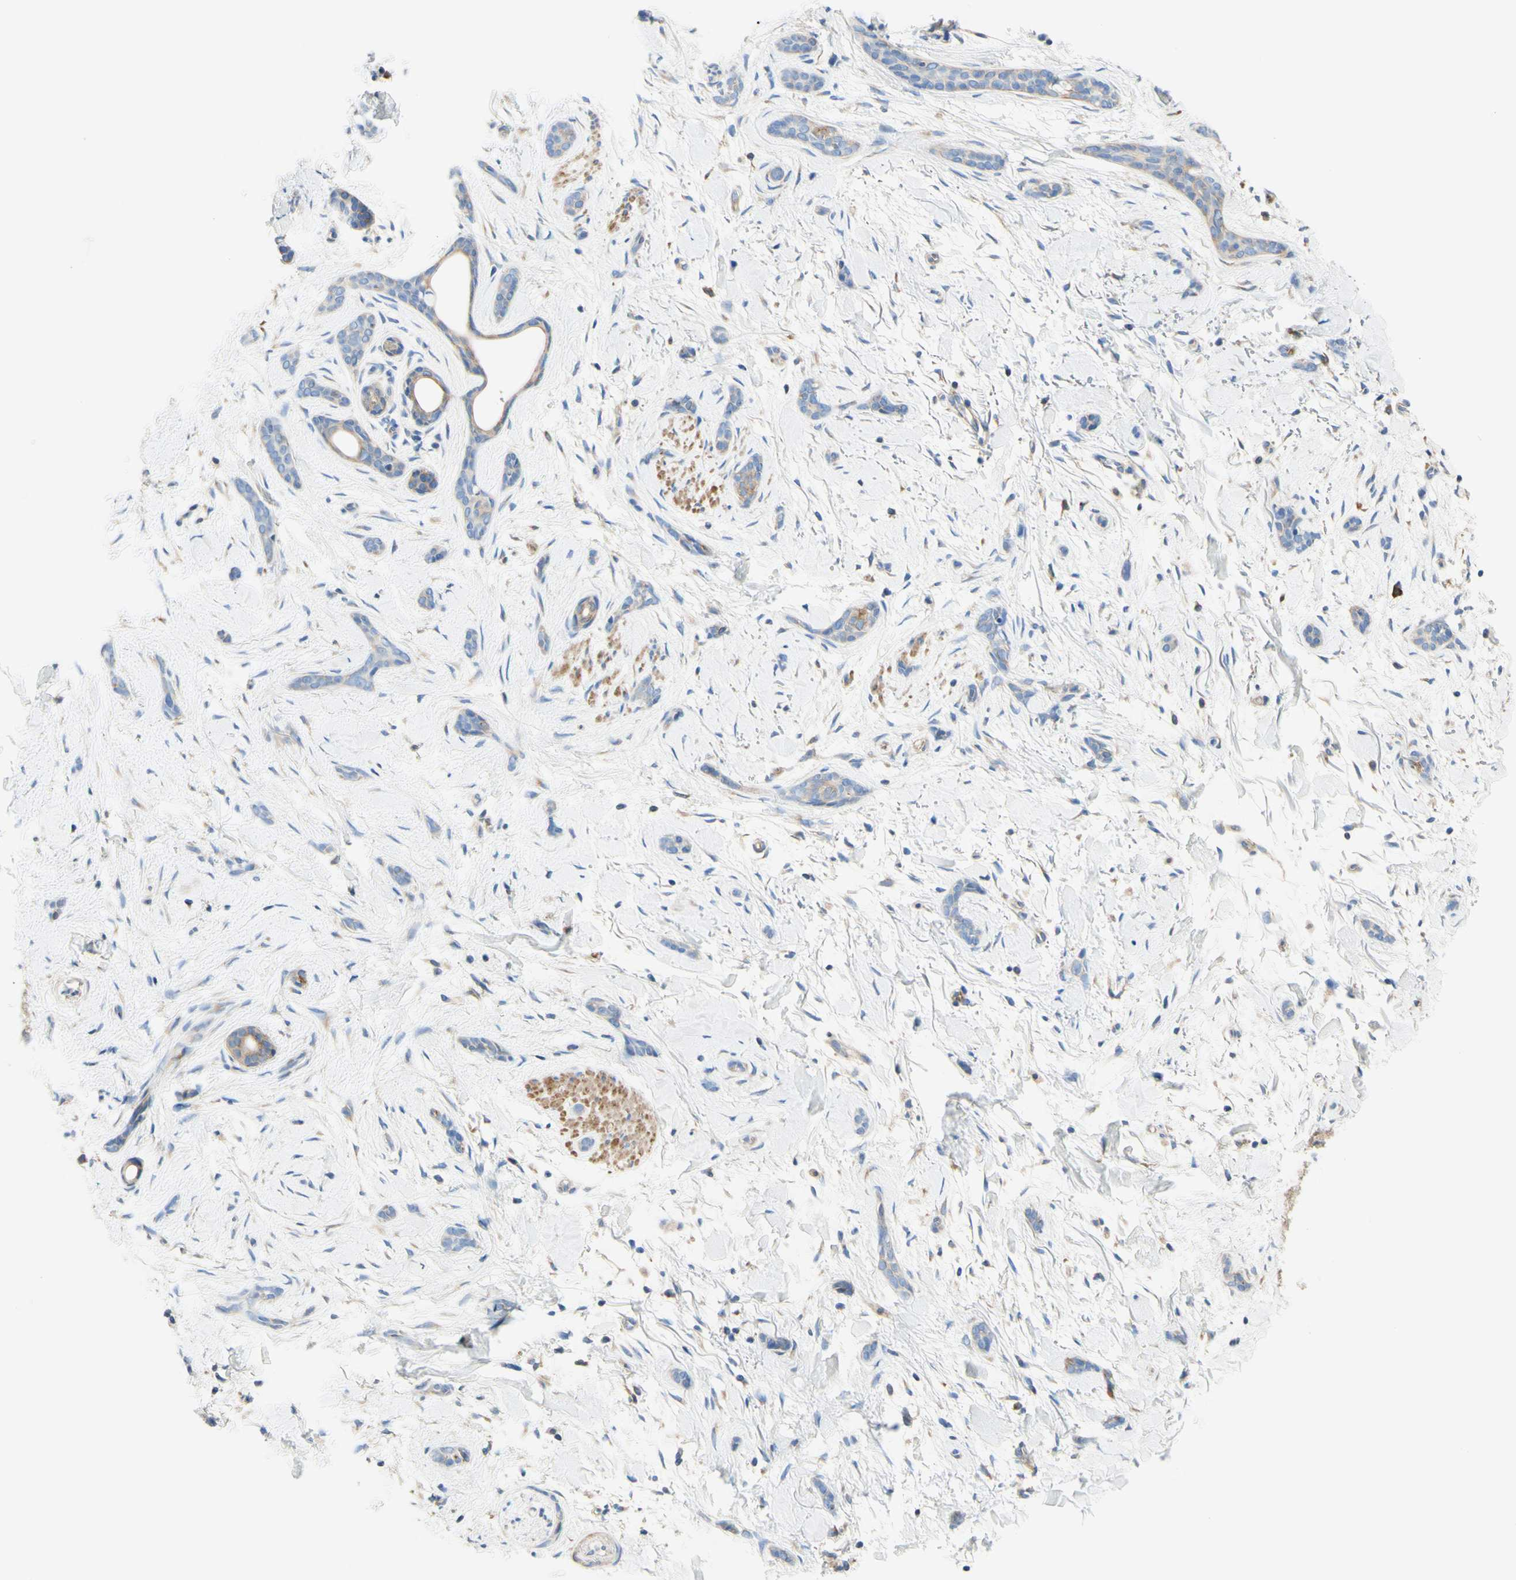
{"staining": {"intensity": "weak", "quantity": "<25%", "location": "cytoplasmic/membranous"}, "tissue": "skin cancer", "cell_type": "Tumor cells", "image_type": "cancer", "snomed": [{"axis": "morphology", "description": "Basal cell carcinoma"}, {"axis": "morphology", "description": "Adnexal tumor, benign"}, {"axis": "topography", "description": "Skin"}], "caption": "This is a micrograph of immunohistochemistry (IHC) staining of skin cancer (basal cell carcinoma), which shows no staining in tumor cells.", "gene": "RETREG2", "patient": {"sex": "female", "age": 42}}